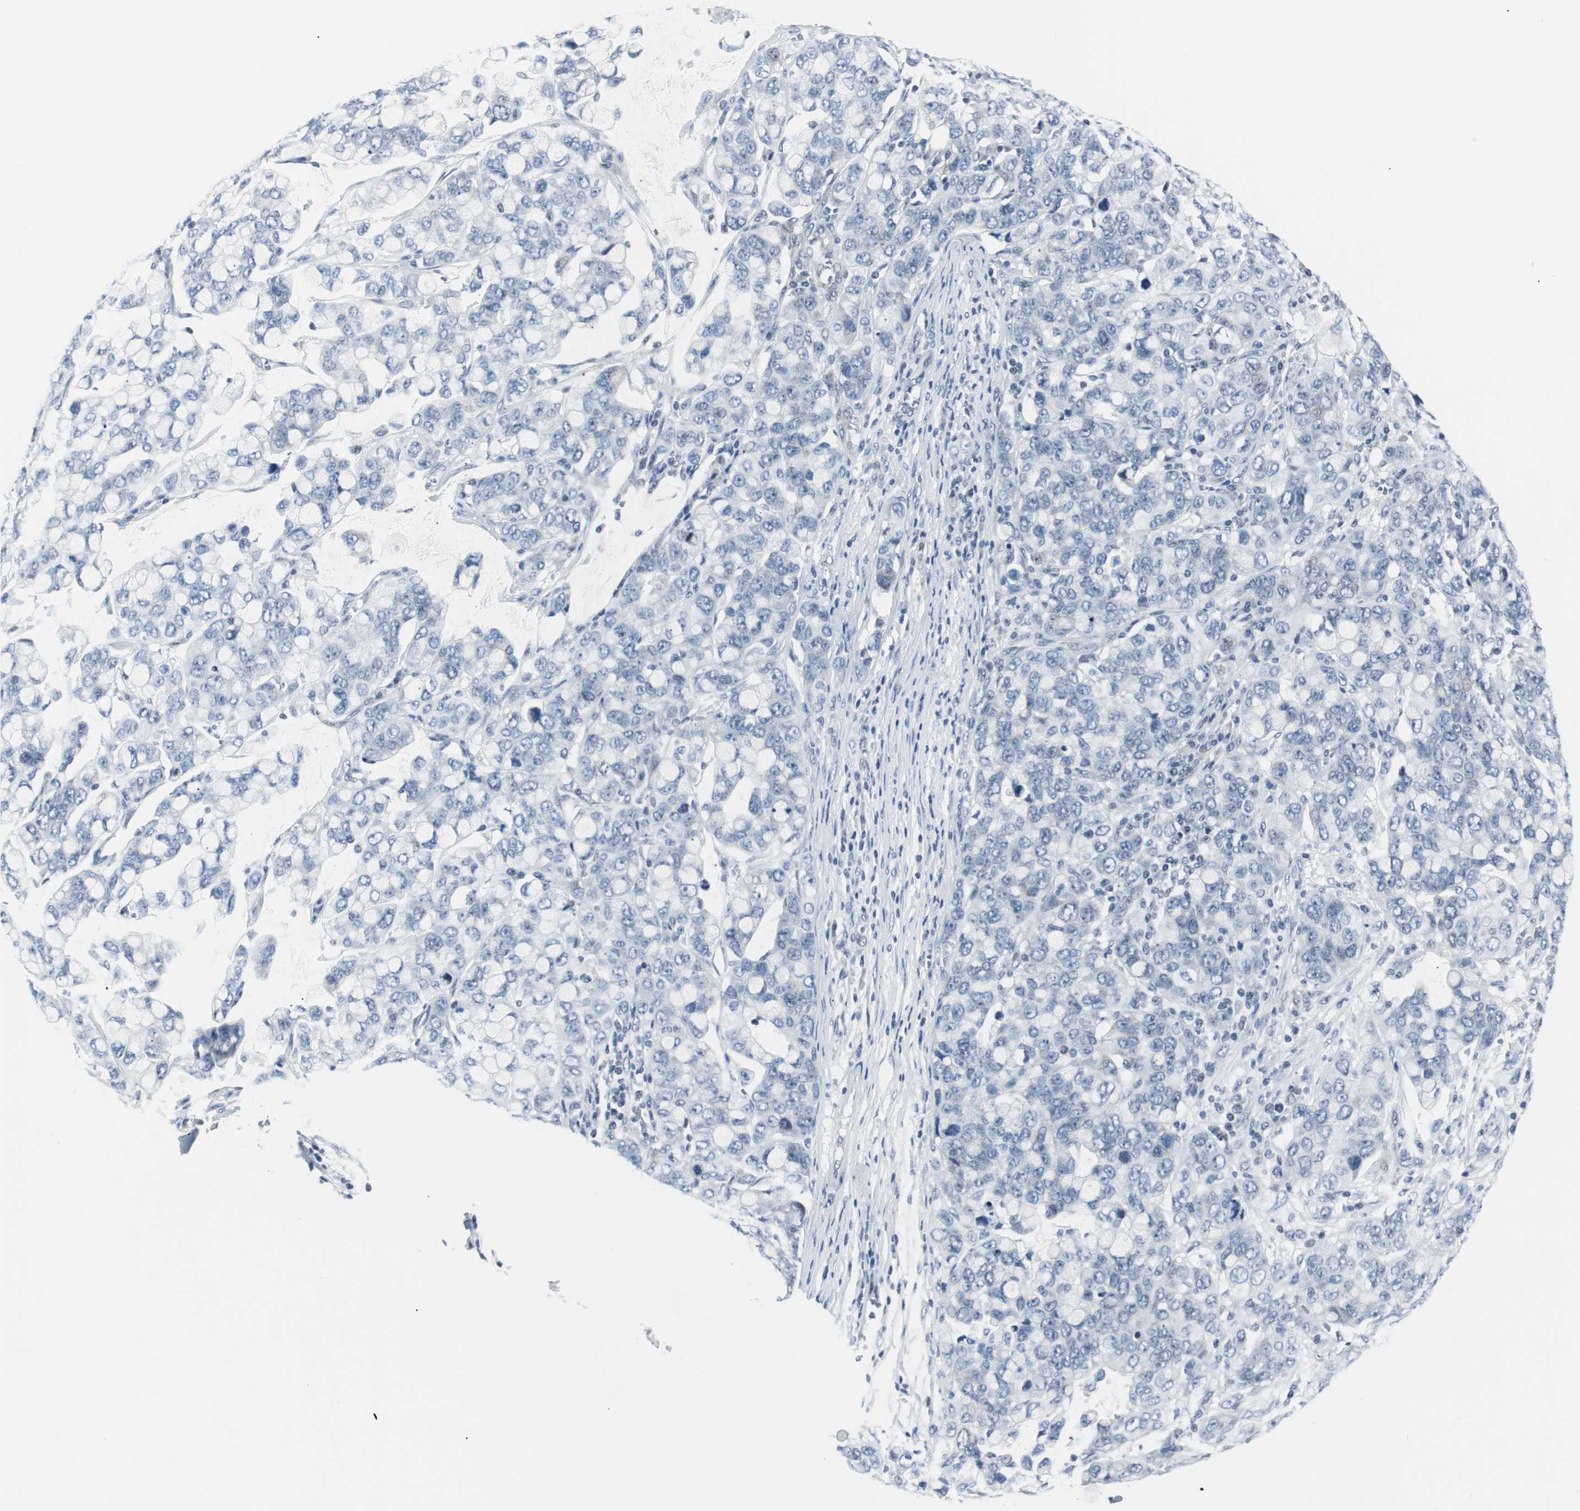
{"staining": {"intensity": "negative", "quantity": "none", "location": "none"}, "tissue": "stomach cancer", "cell_type": "Tumor cells", "image_type": "cancer", "snomed": [{"axis": "morphology", "description": "Adenocarcinoma, NOS"}, {"axis": "topography", "description": "Stomach, lower"}], "caption": "High power microscopy image of an immunohistochemistry (IHC) image of stomach cancer, revealing no significant staining in tumor cells.", "gene": "MTA1", "patient": {"sex": "male", "age": 84}}